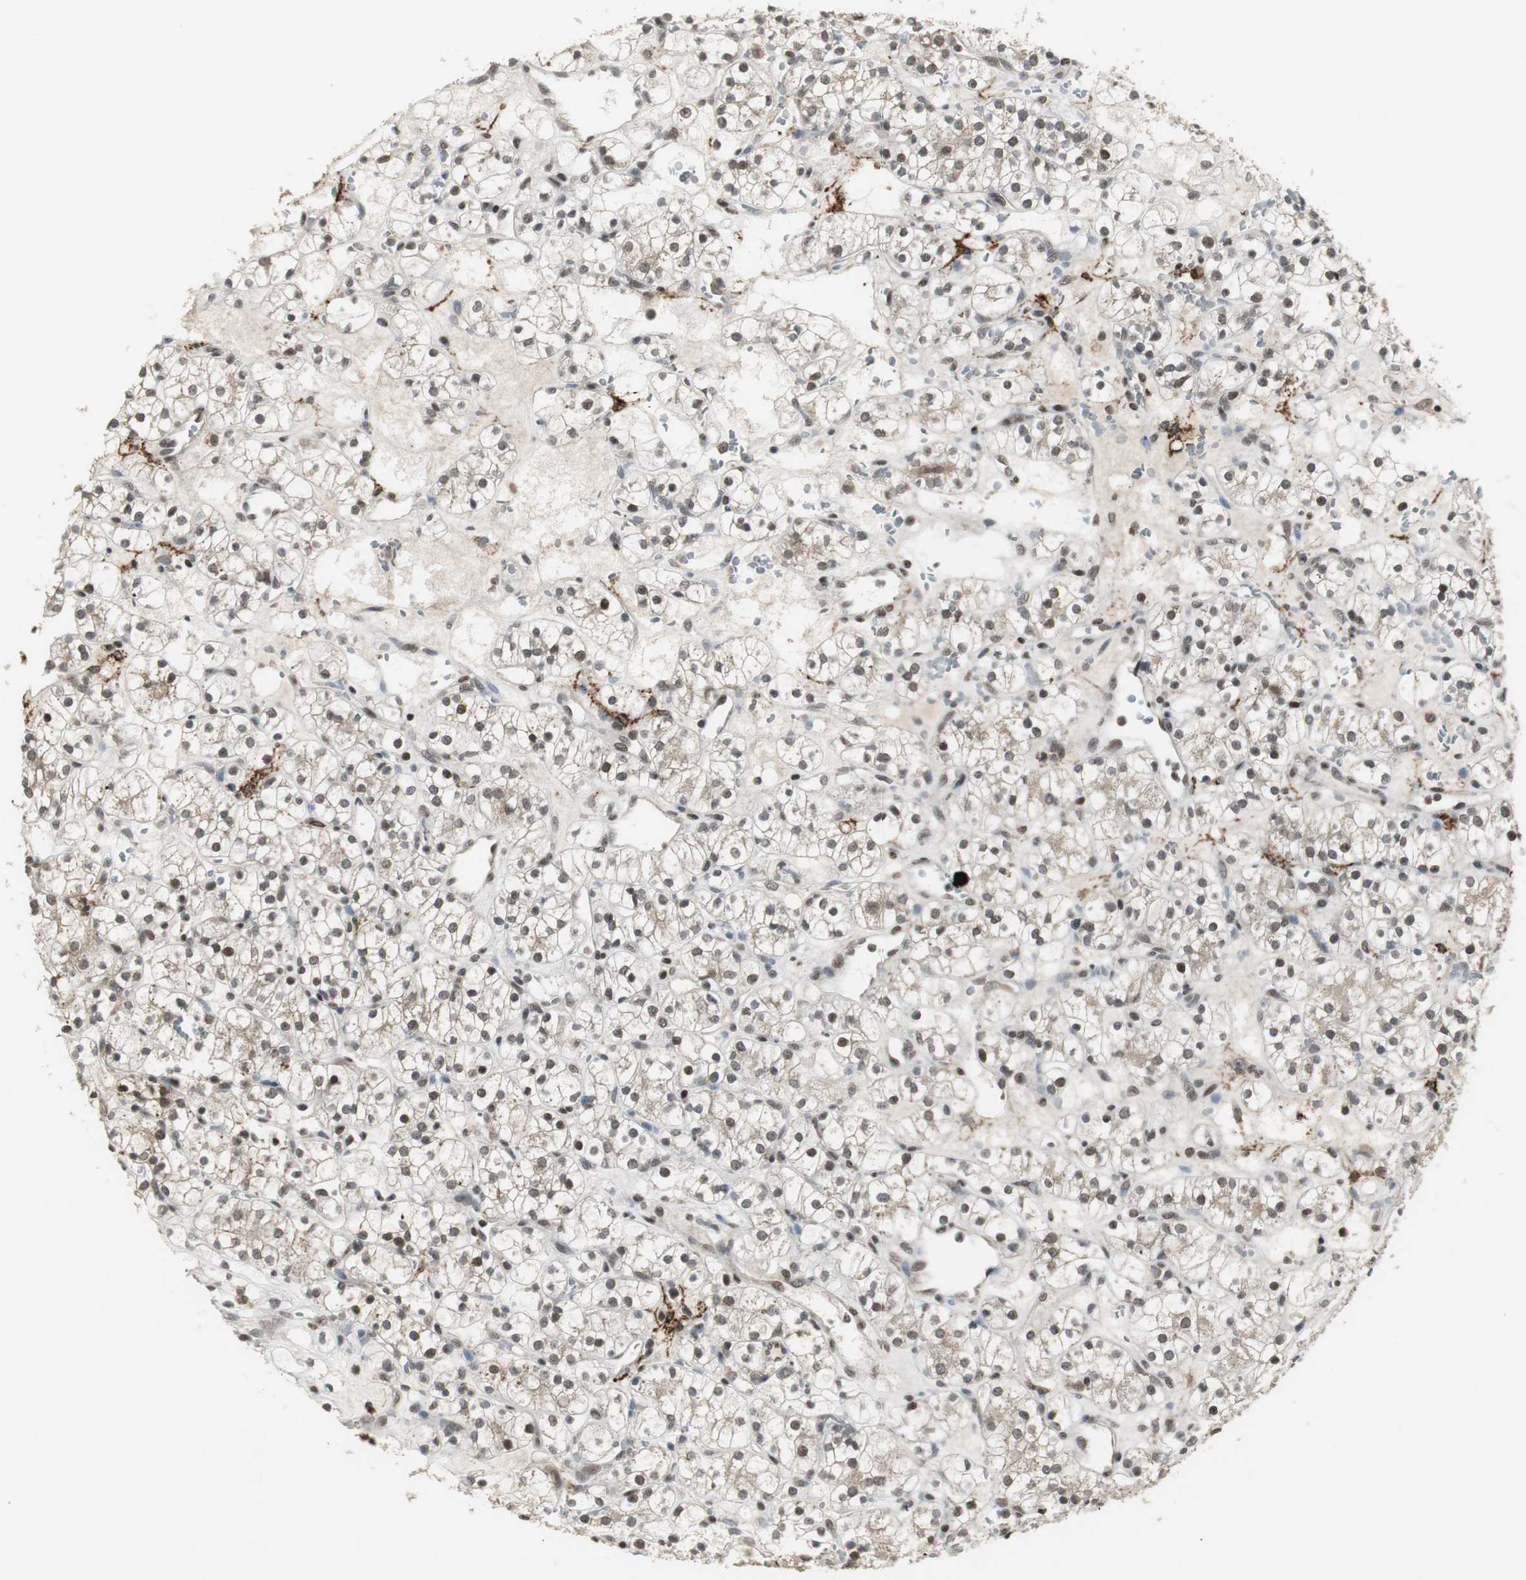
{"staining": {"intensity": "weak", "quantity": ">75%", "location": "cytoplasmic/membranous,nuclear"}, "tissue": "renal cancer", "cell_type": "Tumor cells", "image_type": "cancer", "snomed": [{"axis": "morphology", "description": "Adenocarcinoma, NOS"}, {"axis": "topography", "description": "Kidney"}], "caption": "The immunohistochemical stain labels weak cytoplasmic/membranous and nuclear positivity in tumor cells of adenocarcinoma (renal) tissue.", "gene": "MPG", "patient": {"sex": "female", "age": 60}}